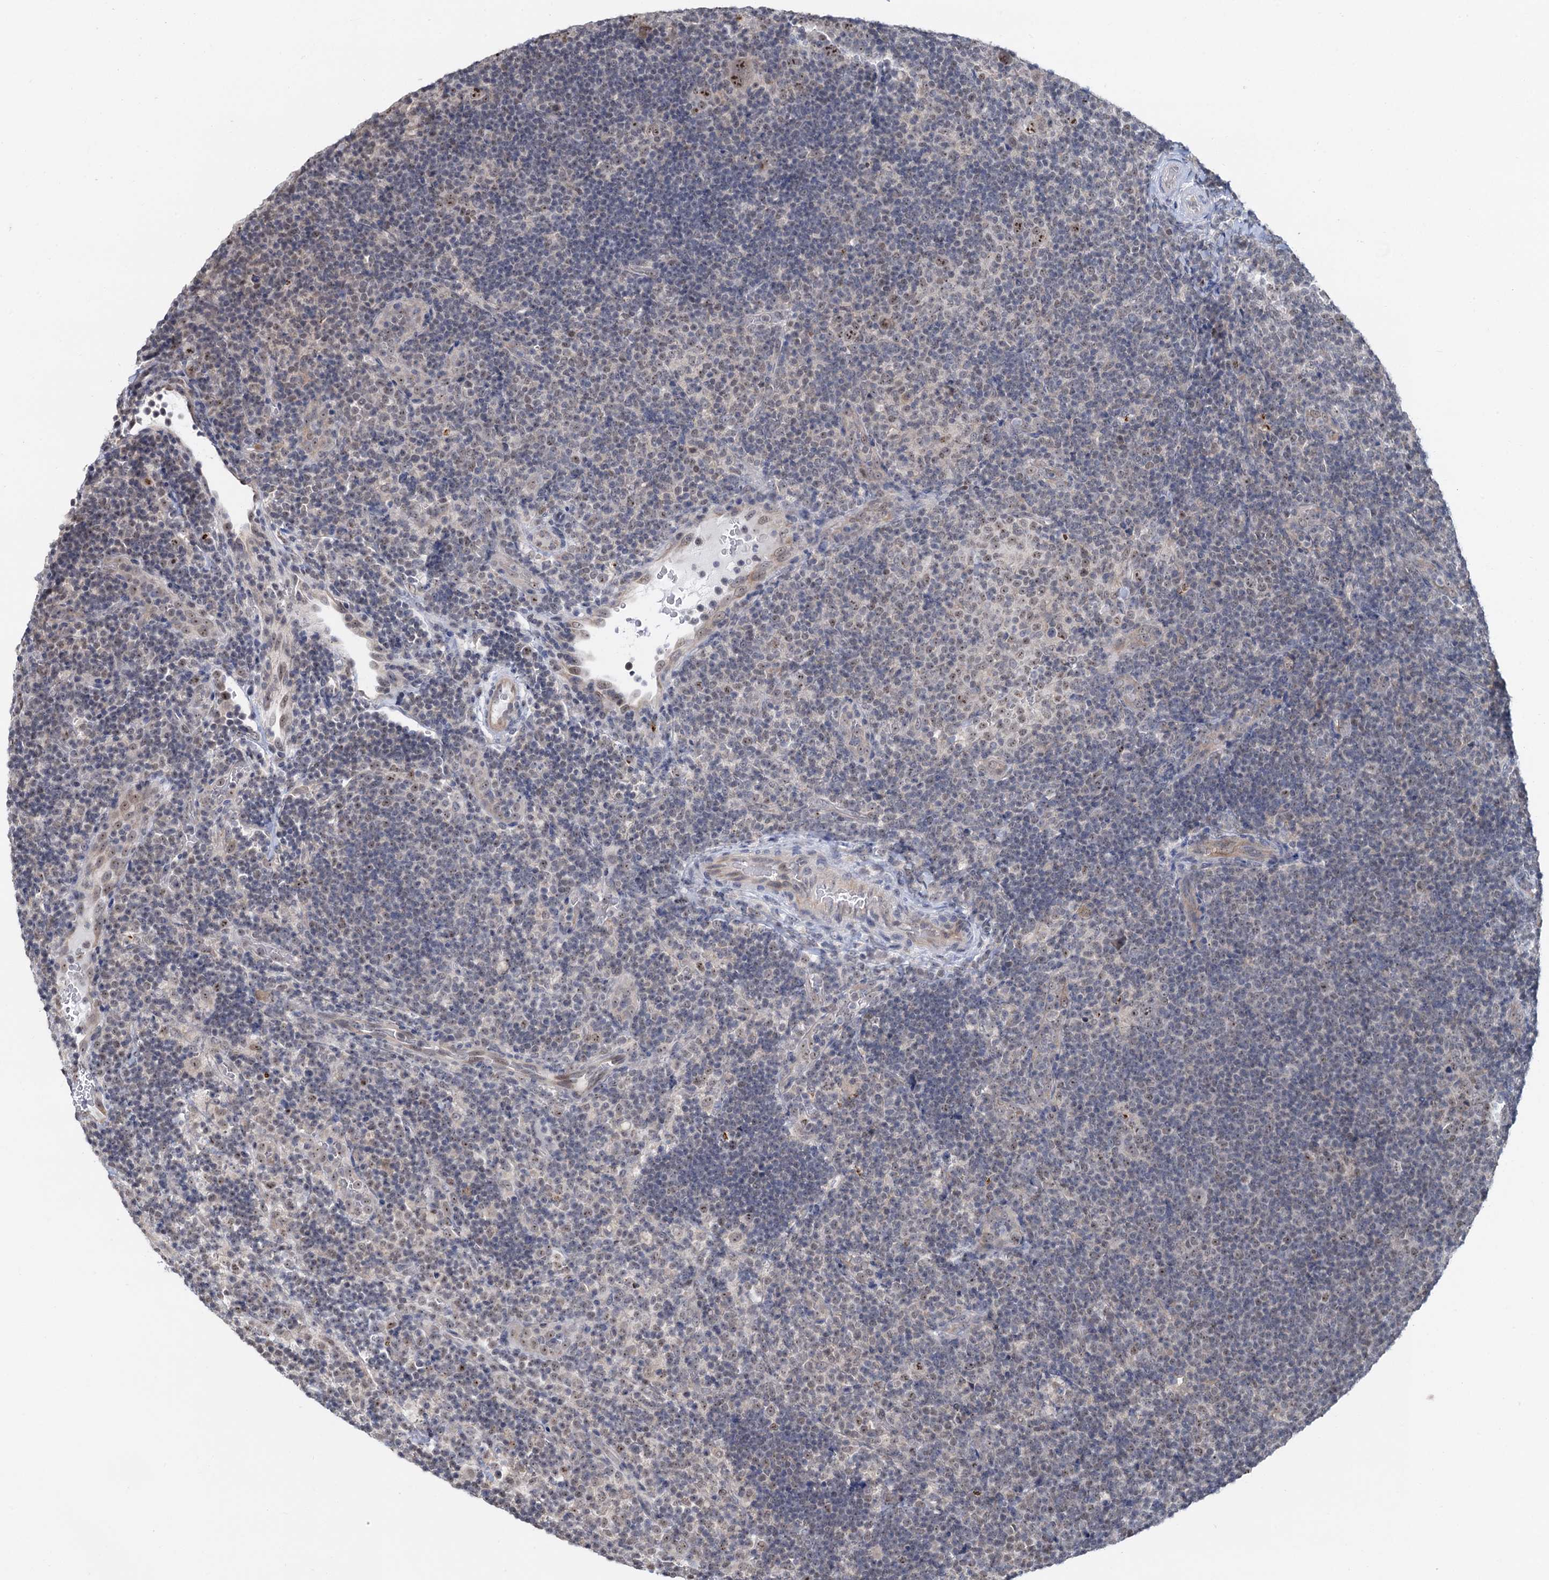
{"staining": {"intensity": "moderate", "quantity": ">75%", "location": "nuclear"}, "tissue": "lymphoma", "cell_type": "Tumor cells", "image_type": "cancer", "snomed": [{"axis": "morphology", "description": "Hodgkin's disease, NOS"}, {"axis": "topography", "description": "Lymph node"}], "caption": "About >75% of tumor cells in lymphoma display moderate nuclear protein expression as visualized by brown immunohistochemical staining.", "gene": "NAT10", "patient": {"sex": "female", "age": 57}}